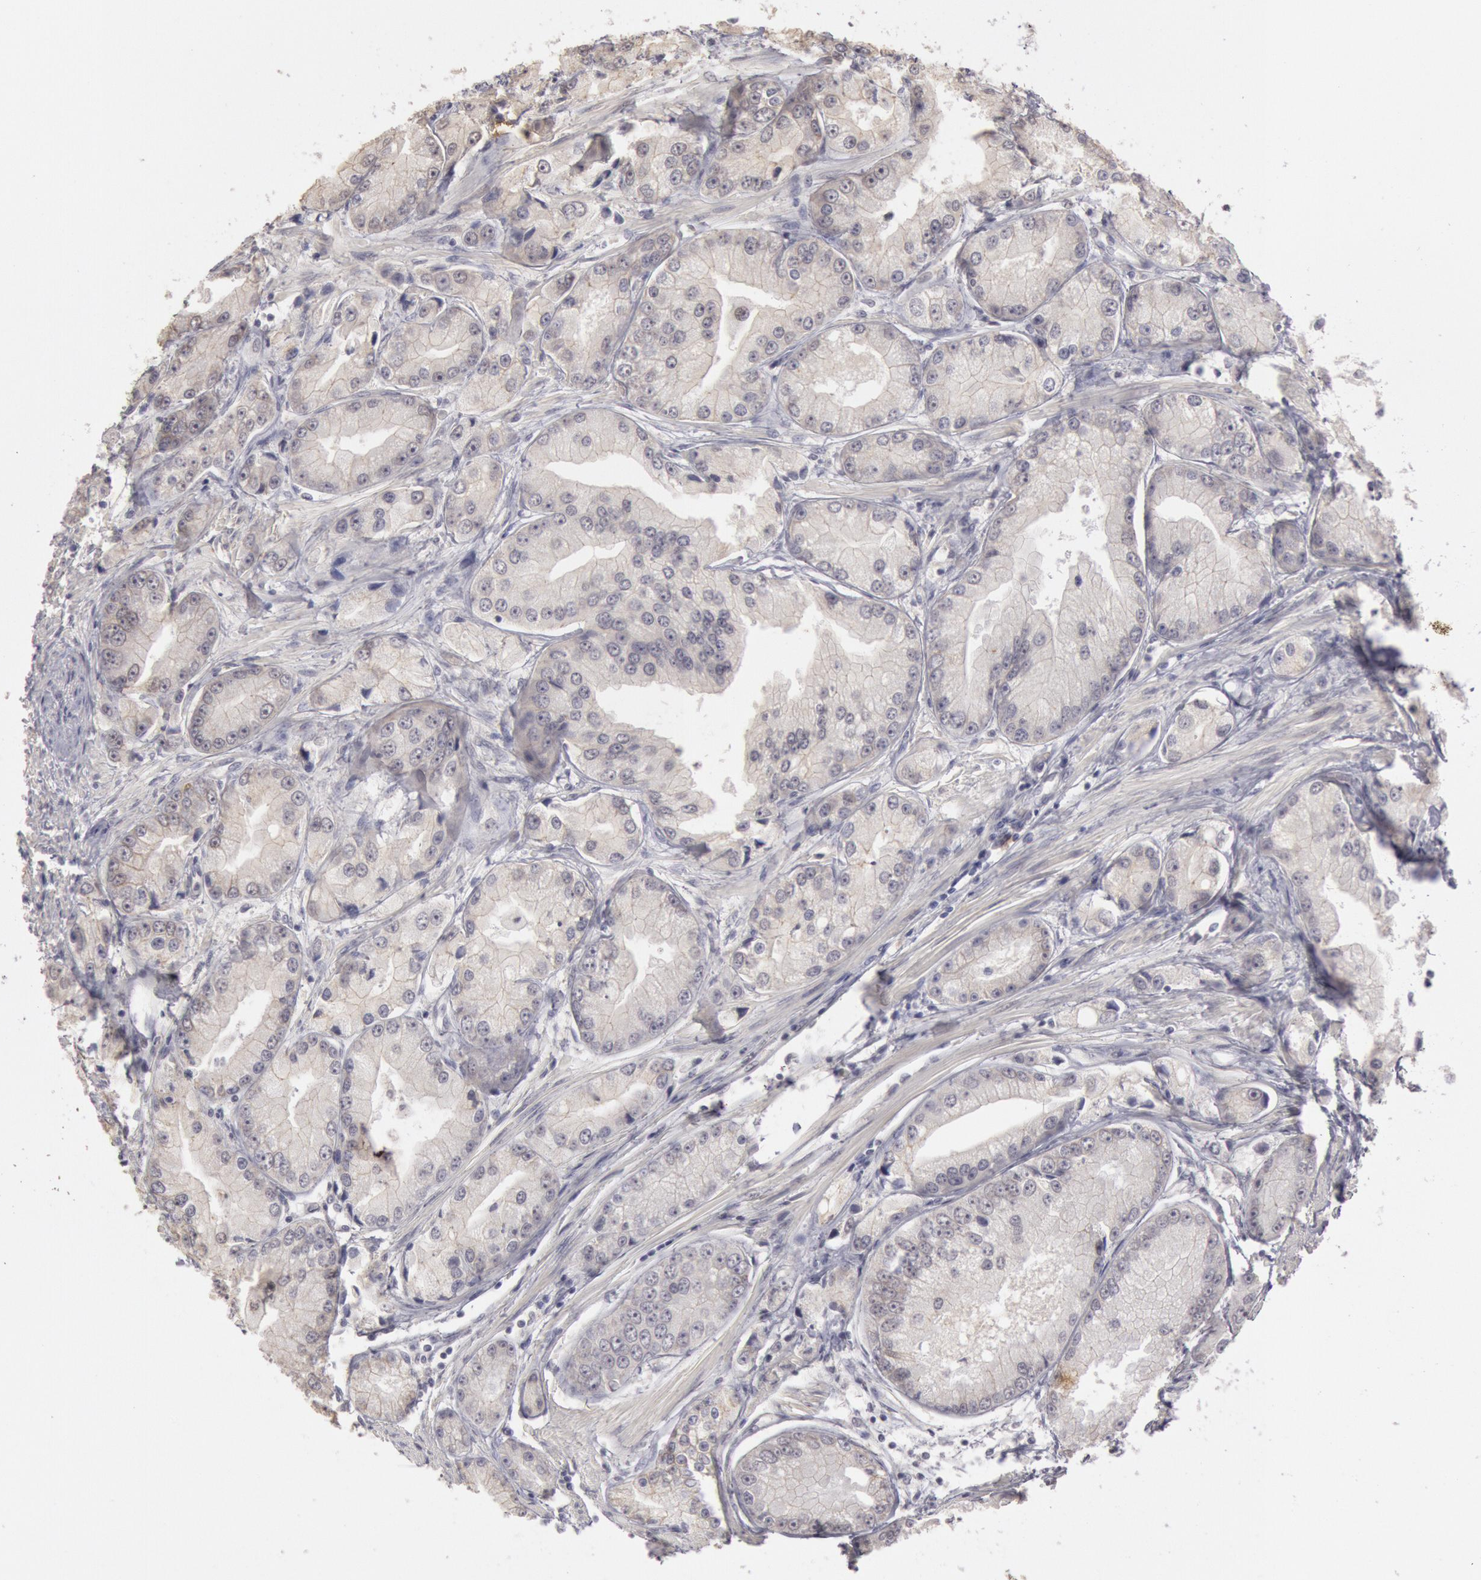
{"staining": {"intensity": "negative", "quantity": "none", "location": "none"}, "tissue": "prostate cancer", "cell_type": "Tumor cells", "image_type": "cancer", "snomed": [{"axis": "morphology", "description": "Adenocarcinoma, Medium grade"}, {"axis": "topography", "description": "Prostate"}], "caption": "Prostate cancer was stained to show a protein in brown. There is no significant staining in tumor cells. Nuclei are stained in blue.", "gene": "RIMBP3C", "patient": {"sex": "male", "age": 72}}